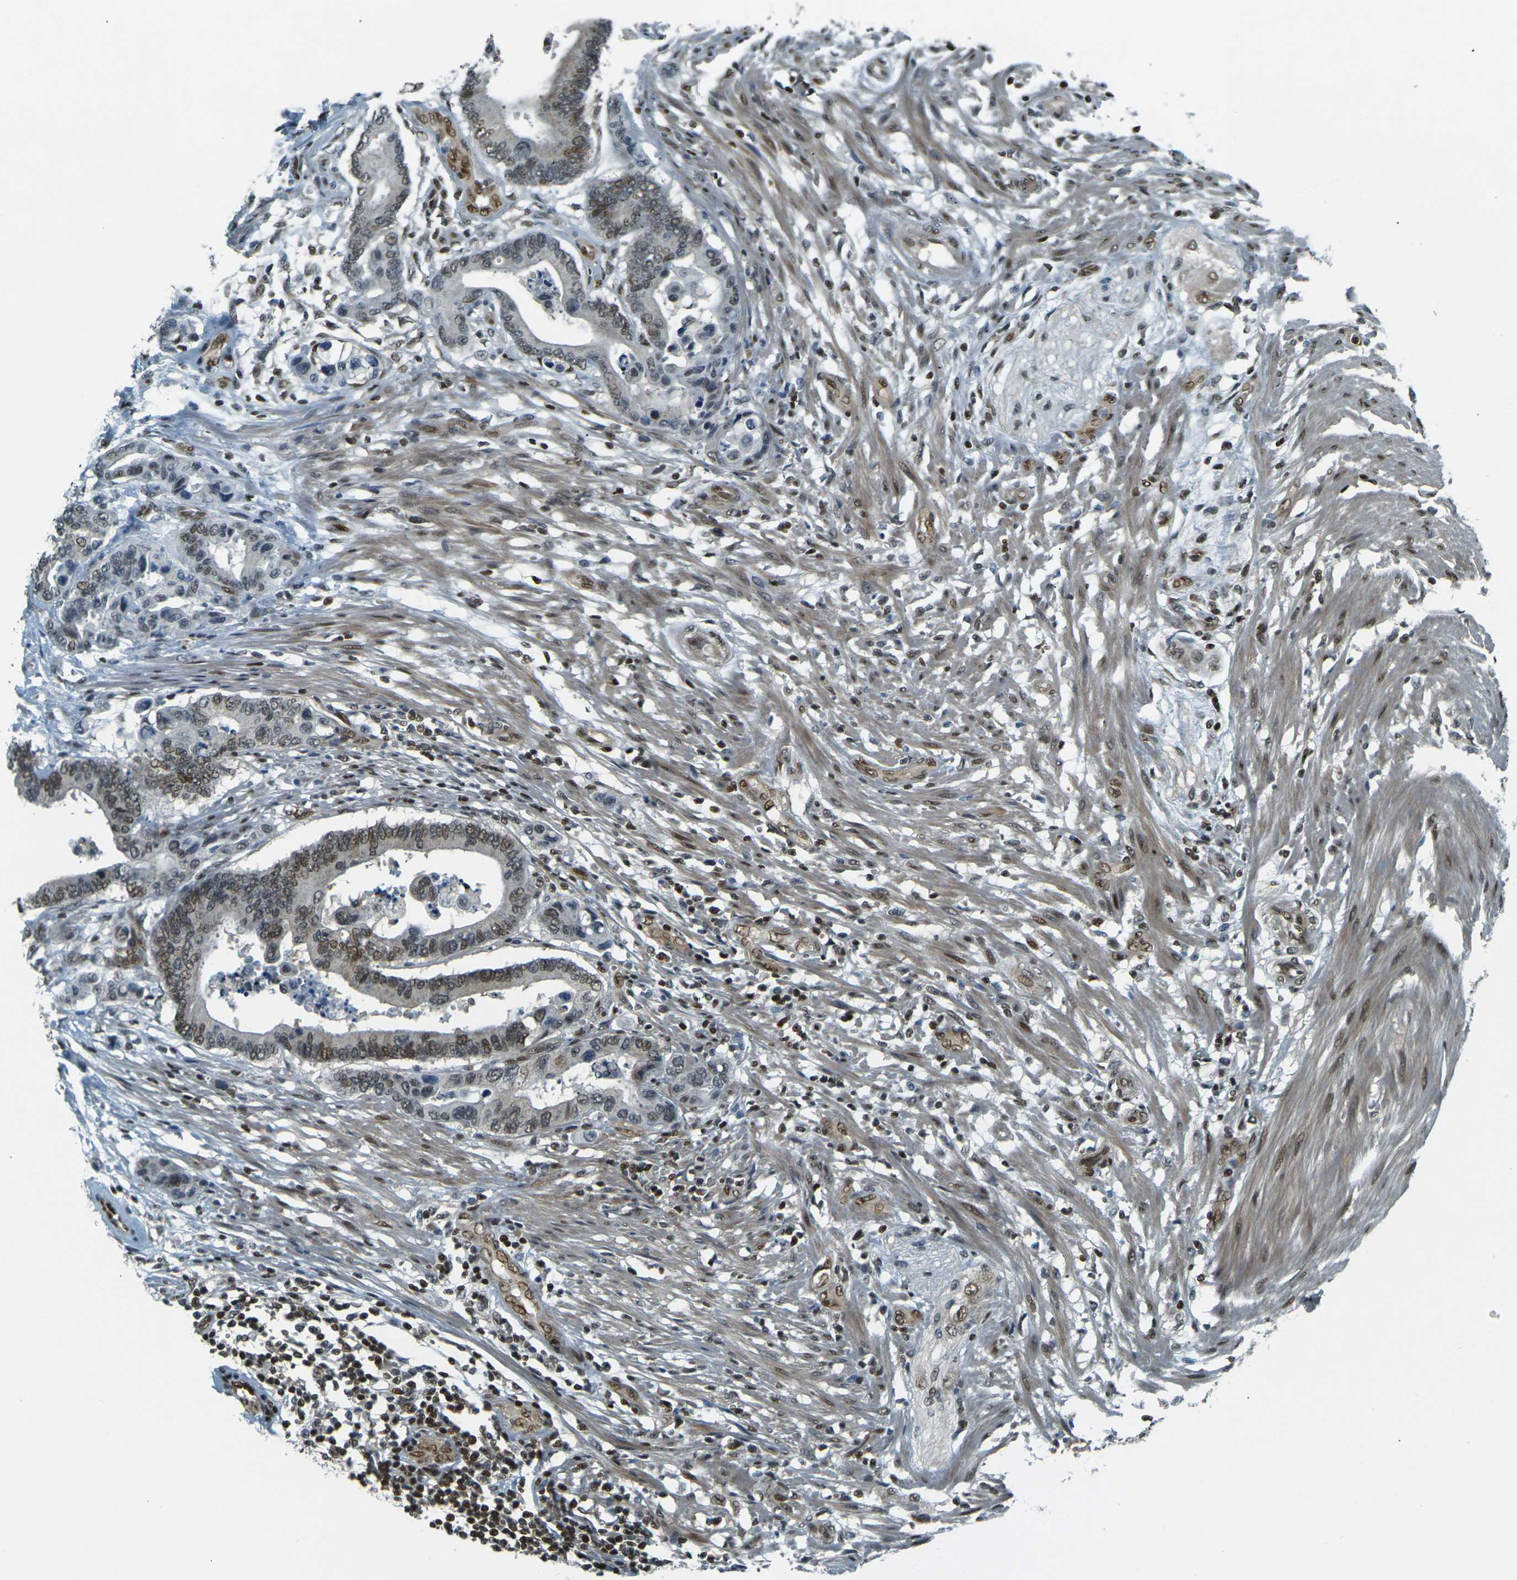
{"staining": {"intensity": "moderate", "quantity": ">75%", "location": "nuclear"}, "tissue": "colorectal cancer", "cell_type": "Tumor cells", "image_type": "cancer", "snomed": [{"axis": "morphology", "description": "Normal tissue, NOS"}, {"axis": "morphology", "description": "Adenocarcinoma, NOS"}, {"axis": "topography", "description": "Colon"}], "caption": "There is medium levels of moderate nuclear staining in tumor cells of colorectal cancer, as demonstrated by immunohistochemical staining (brown color).", "gene": "NHEJ1", "patient": {"sex": "male", "age": 82}}